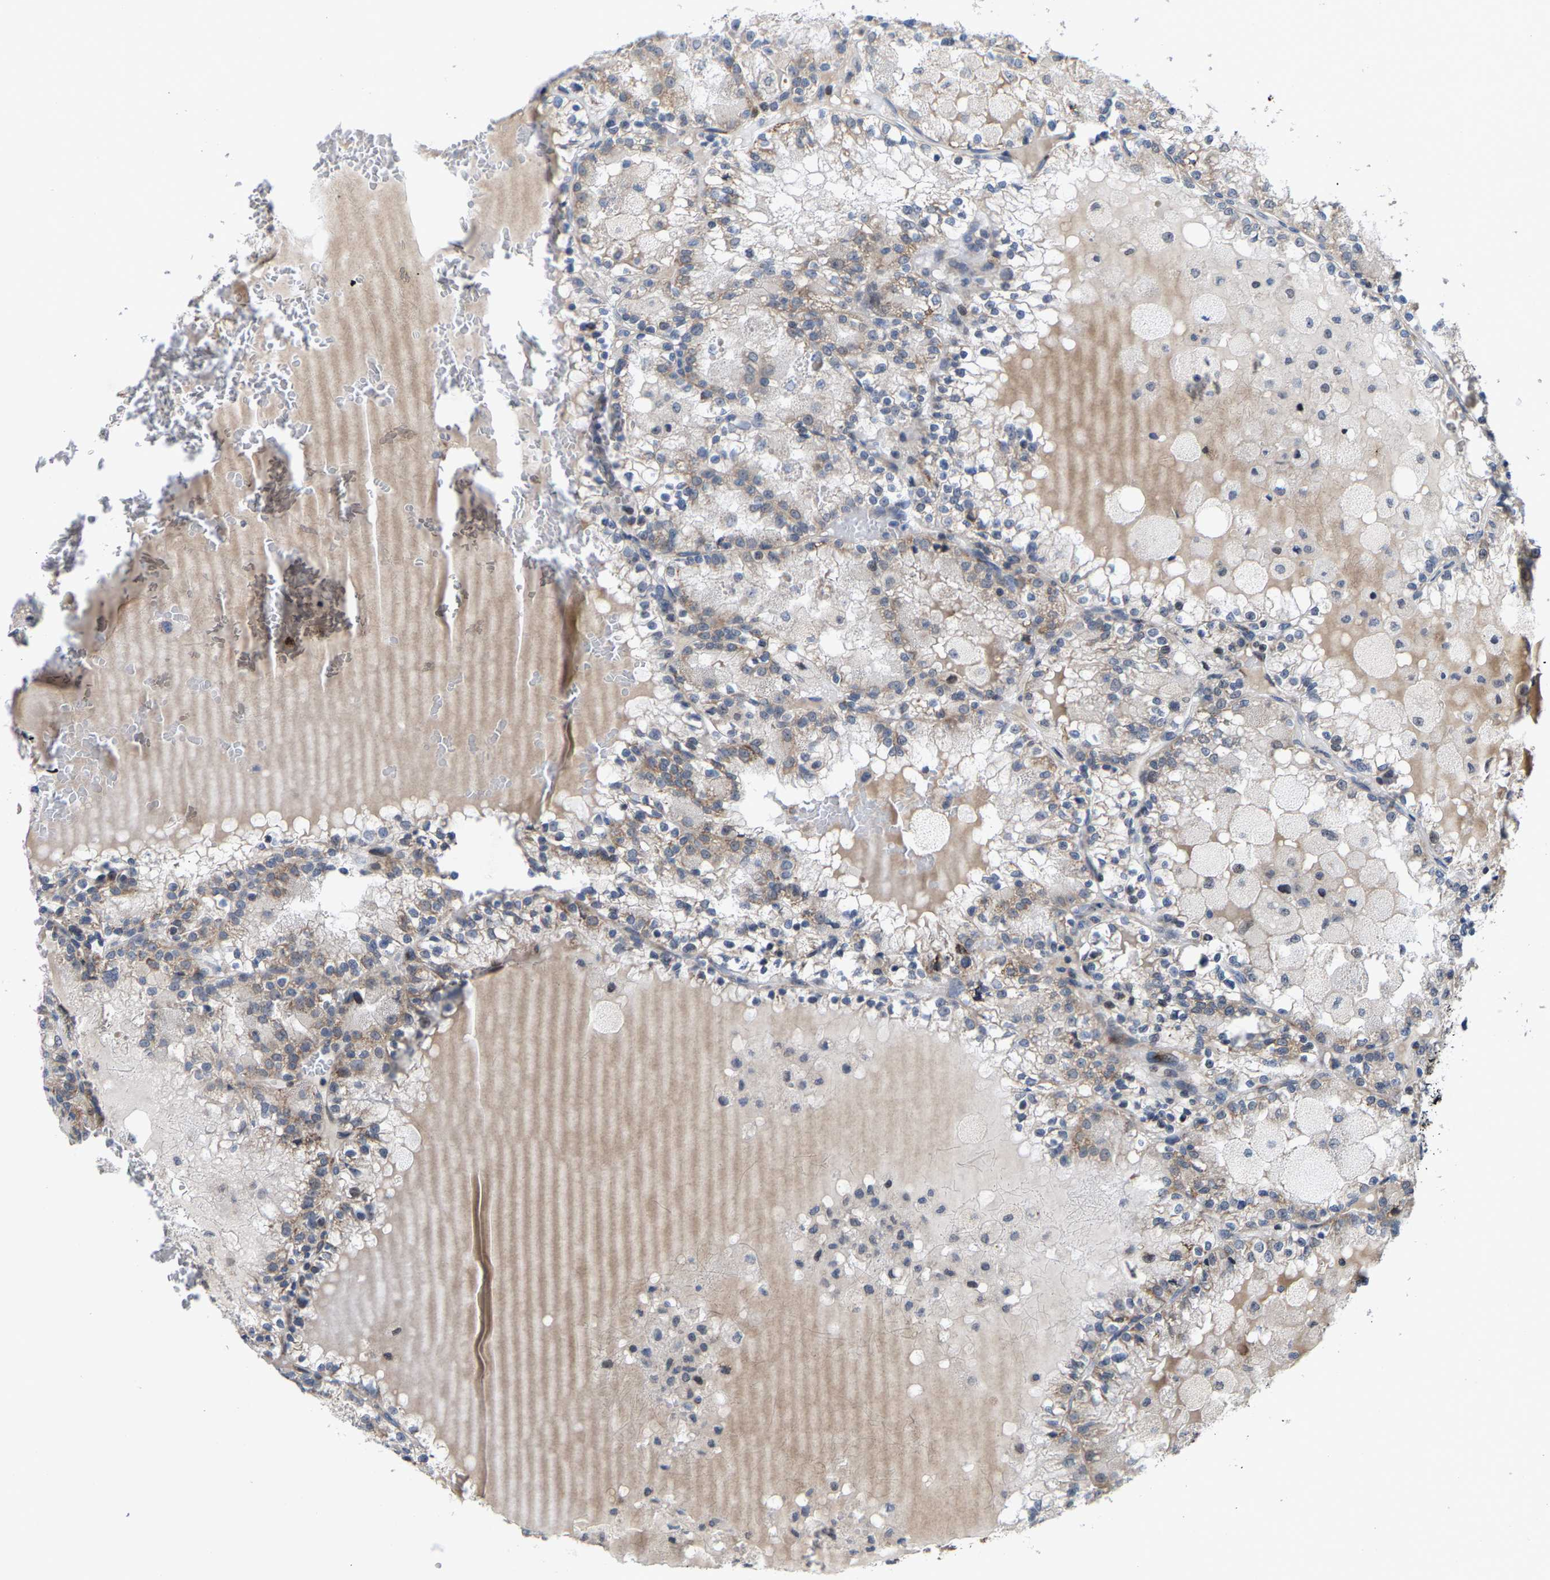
{"staining": {"intensity": "weak", "quantity": "25%-75%", "location": "cytoplasmic/membranous"}, "tissue": "renal cancer", "cell_type": "Tumor cells", "image_type": "cancer", "snomed": [{"axis": "morphology", "description": "Adenocarcinoma, NOS"}, {"axis": "topography", "description": "Kidney"}], "caption": "Weak cytoplasmic/membranous protein expression is present in about 25%-75% of tumor cells in renal adenocarcinoma.", "gene": "TDRKH", "patient": {"sex": "female", "age": 56}}